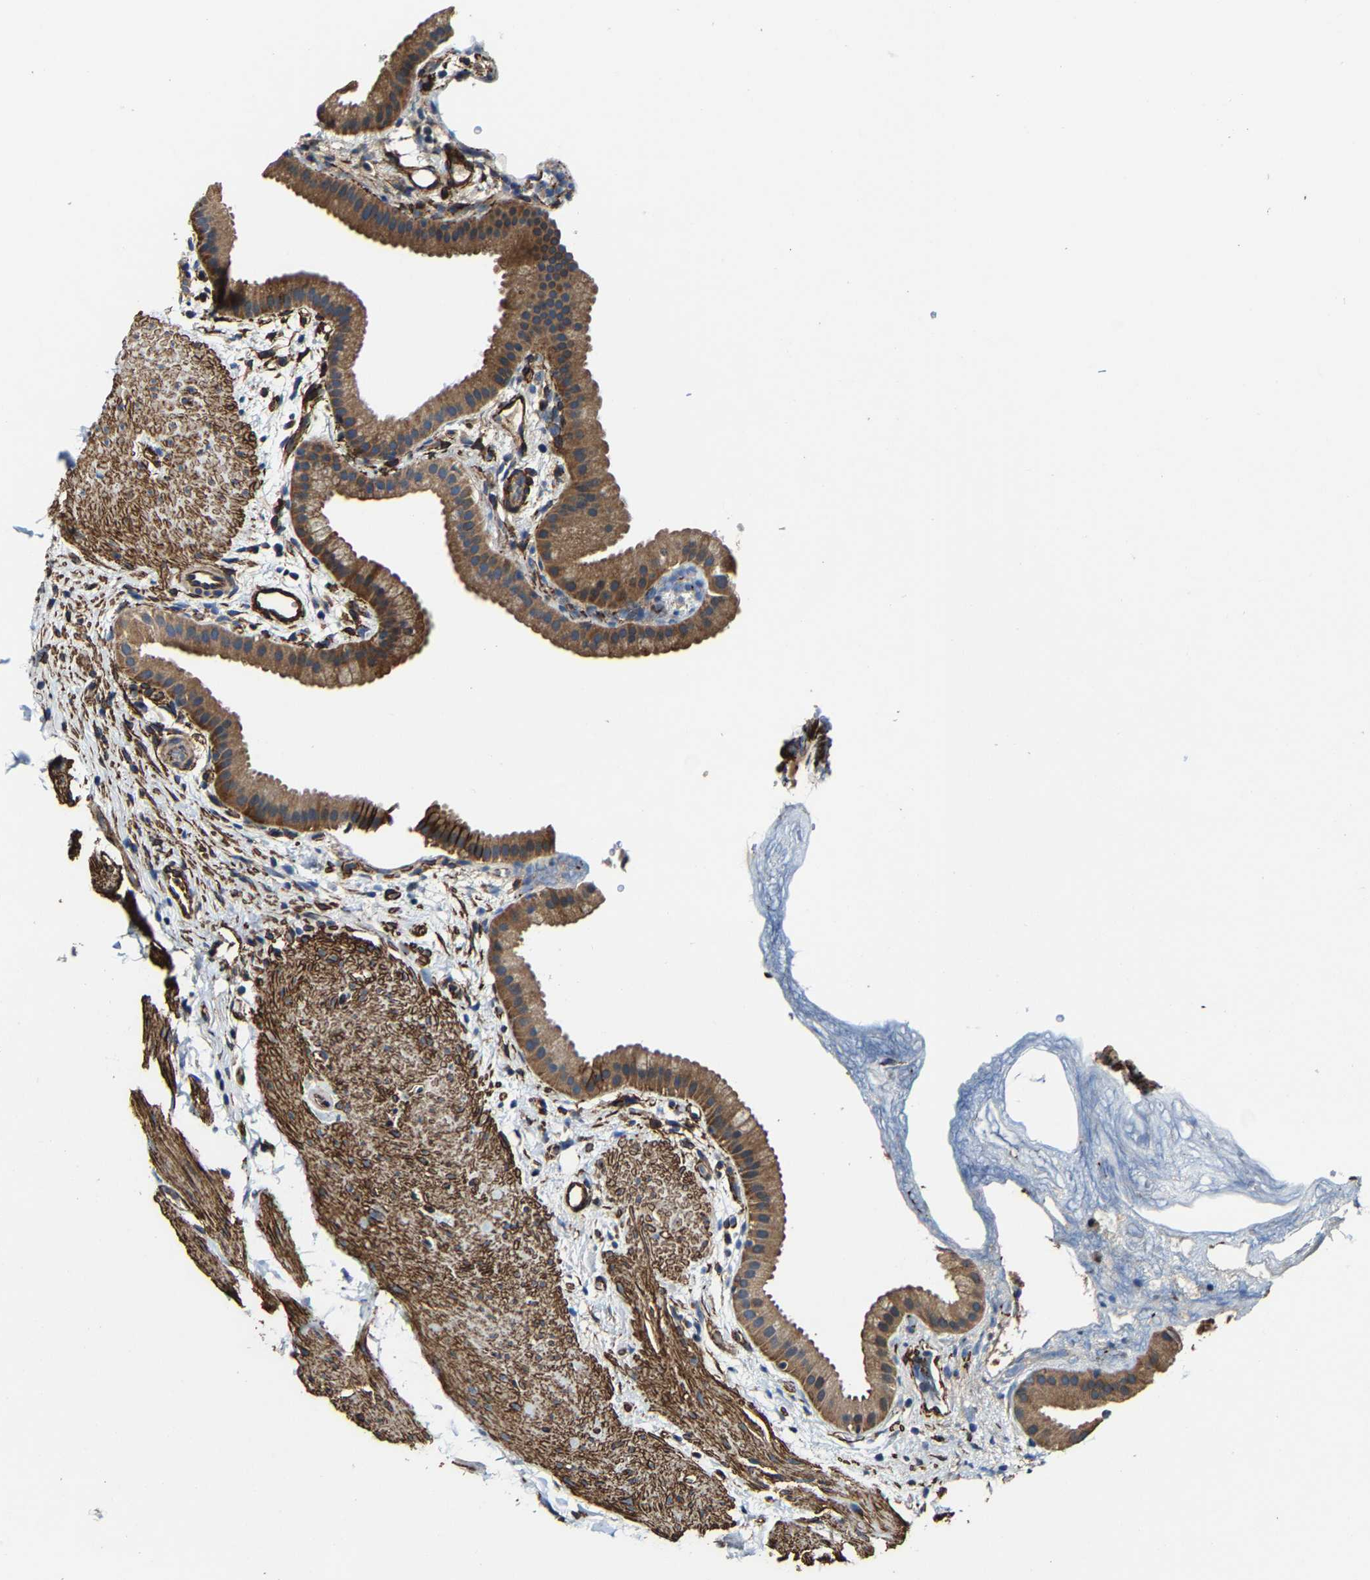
{"staining": {"intensity": "moderate", "quantity": ">75%", "location": "cytoplasmic/membranous"}, "tissue": "gallbladder", "cell_type": "Glandular cells", "image_type": "normal", "snomed": [{"axis": "morphology", "description": "Normal tissue, NOS"}, {"axis": "topography", "description": "Gallbladder"}], "caption": "Gallbladder stained with immunohistochemistry reveals moderate cytoplasmic/membranous positivity in approximately >75% of glandular cells. The staining was performed using DAB to visualize the protein expression in brown, while the nuclei were stained in blue with hematoxylin (Magnification: 20x).", "gene": "GFRA3", "patient": {"sex": "female", "age": 64}}